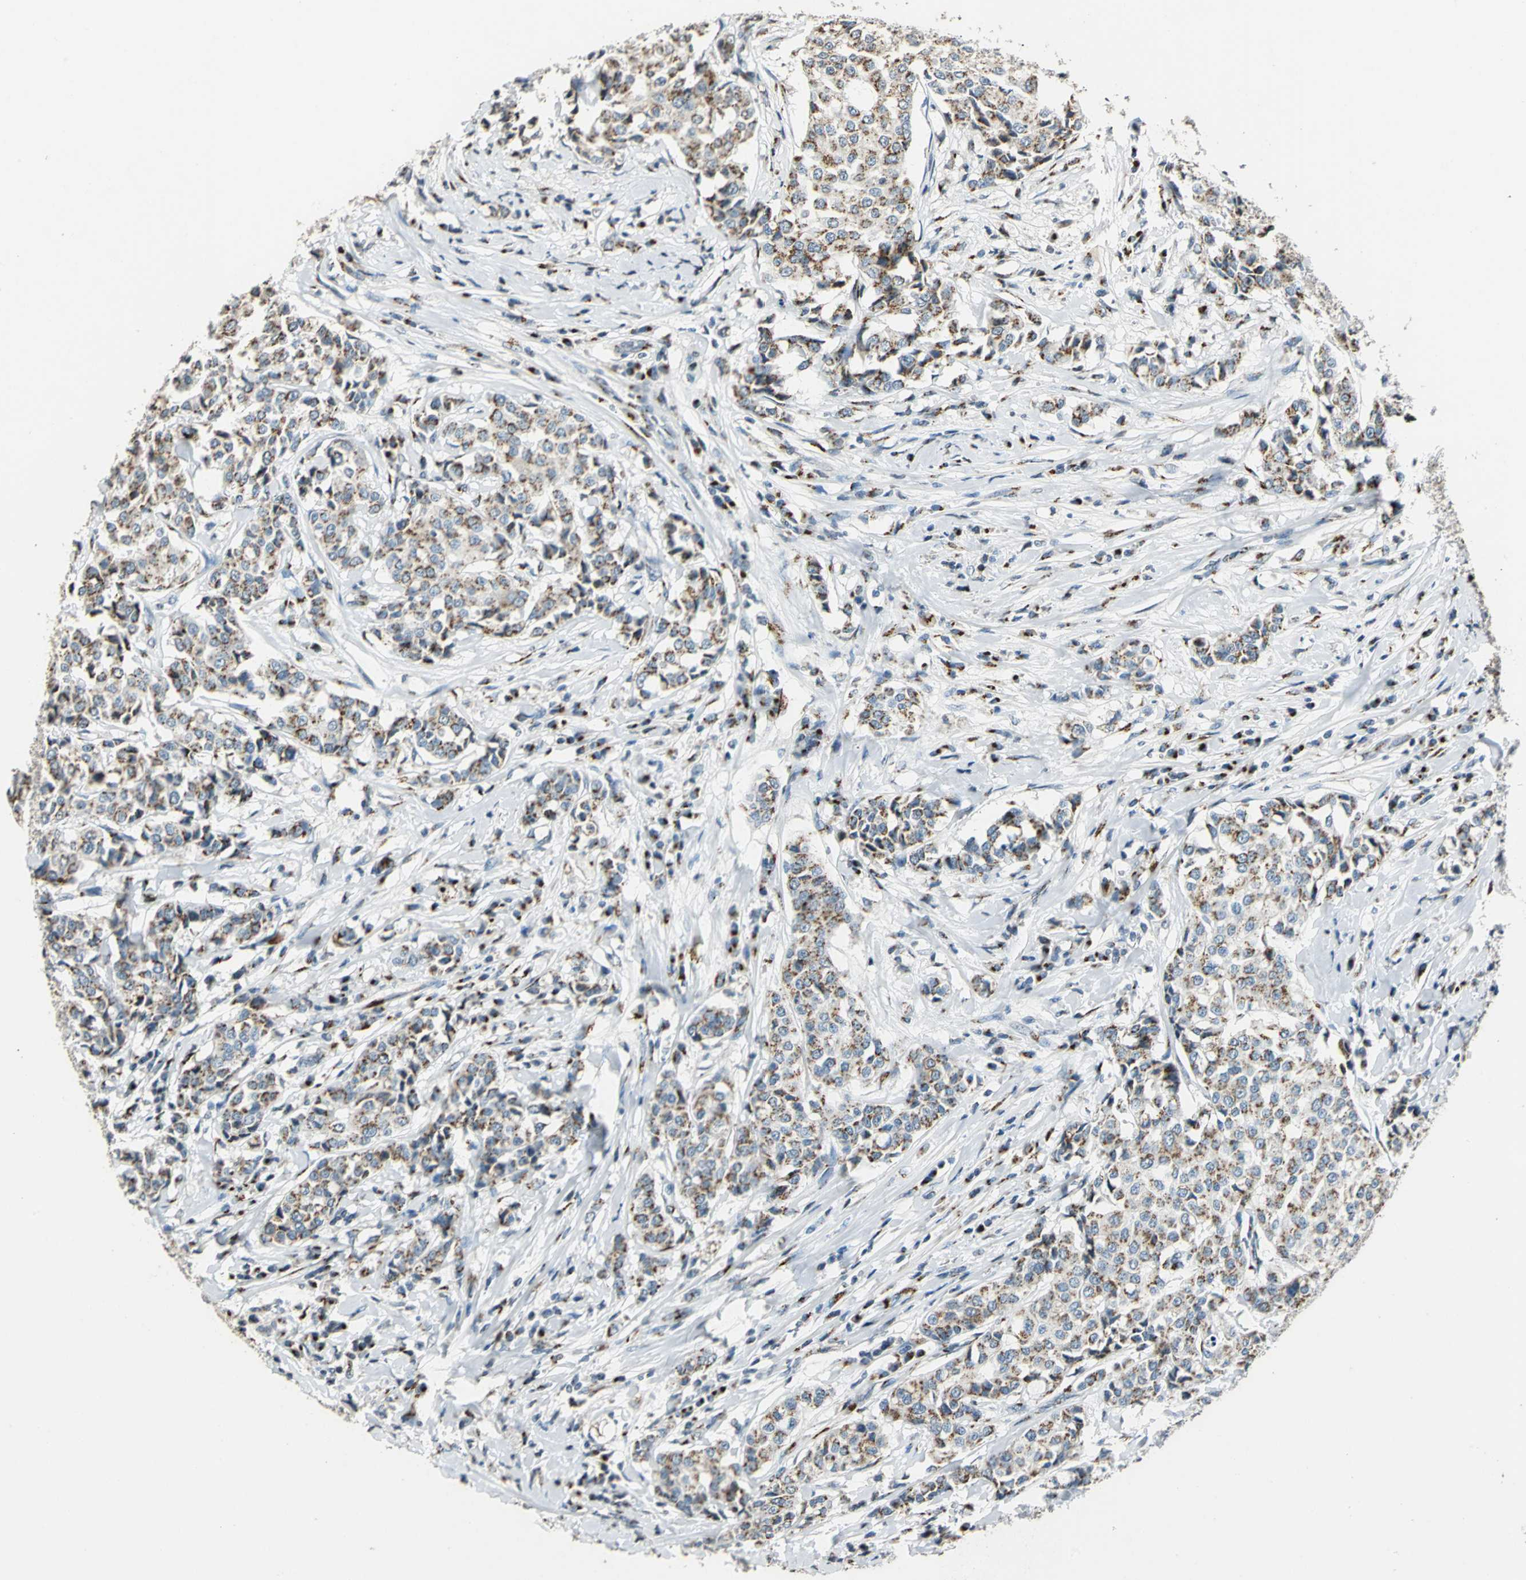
{"staining": {"intensity": "weak", "quantity": ">75%", "location": "cytoplasmic/membranous"}, "tissue": "breast cancer", "cell_type": "Tumor cells", "image_type": "cancer", "snomed": [{"axis": "morphology", "description": "Duct carcinoma"}, {"axis": "topography", "description": "Breast"}], "caption": "IHC of breast cancer (invasive ductal carcinoma) reveals low levels of weak cytoplasmic/membranous staining in approximately >75% of tumor cells. The protein of interest is stained brown, and the nuclei are stained in blue (DAB IHC with brightfield microscopy, high magnification).", "gene": "TMEM115", "patient": {"sex": "female", "age": 27}}